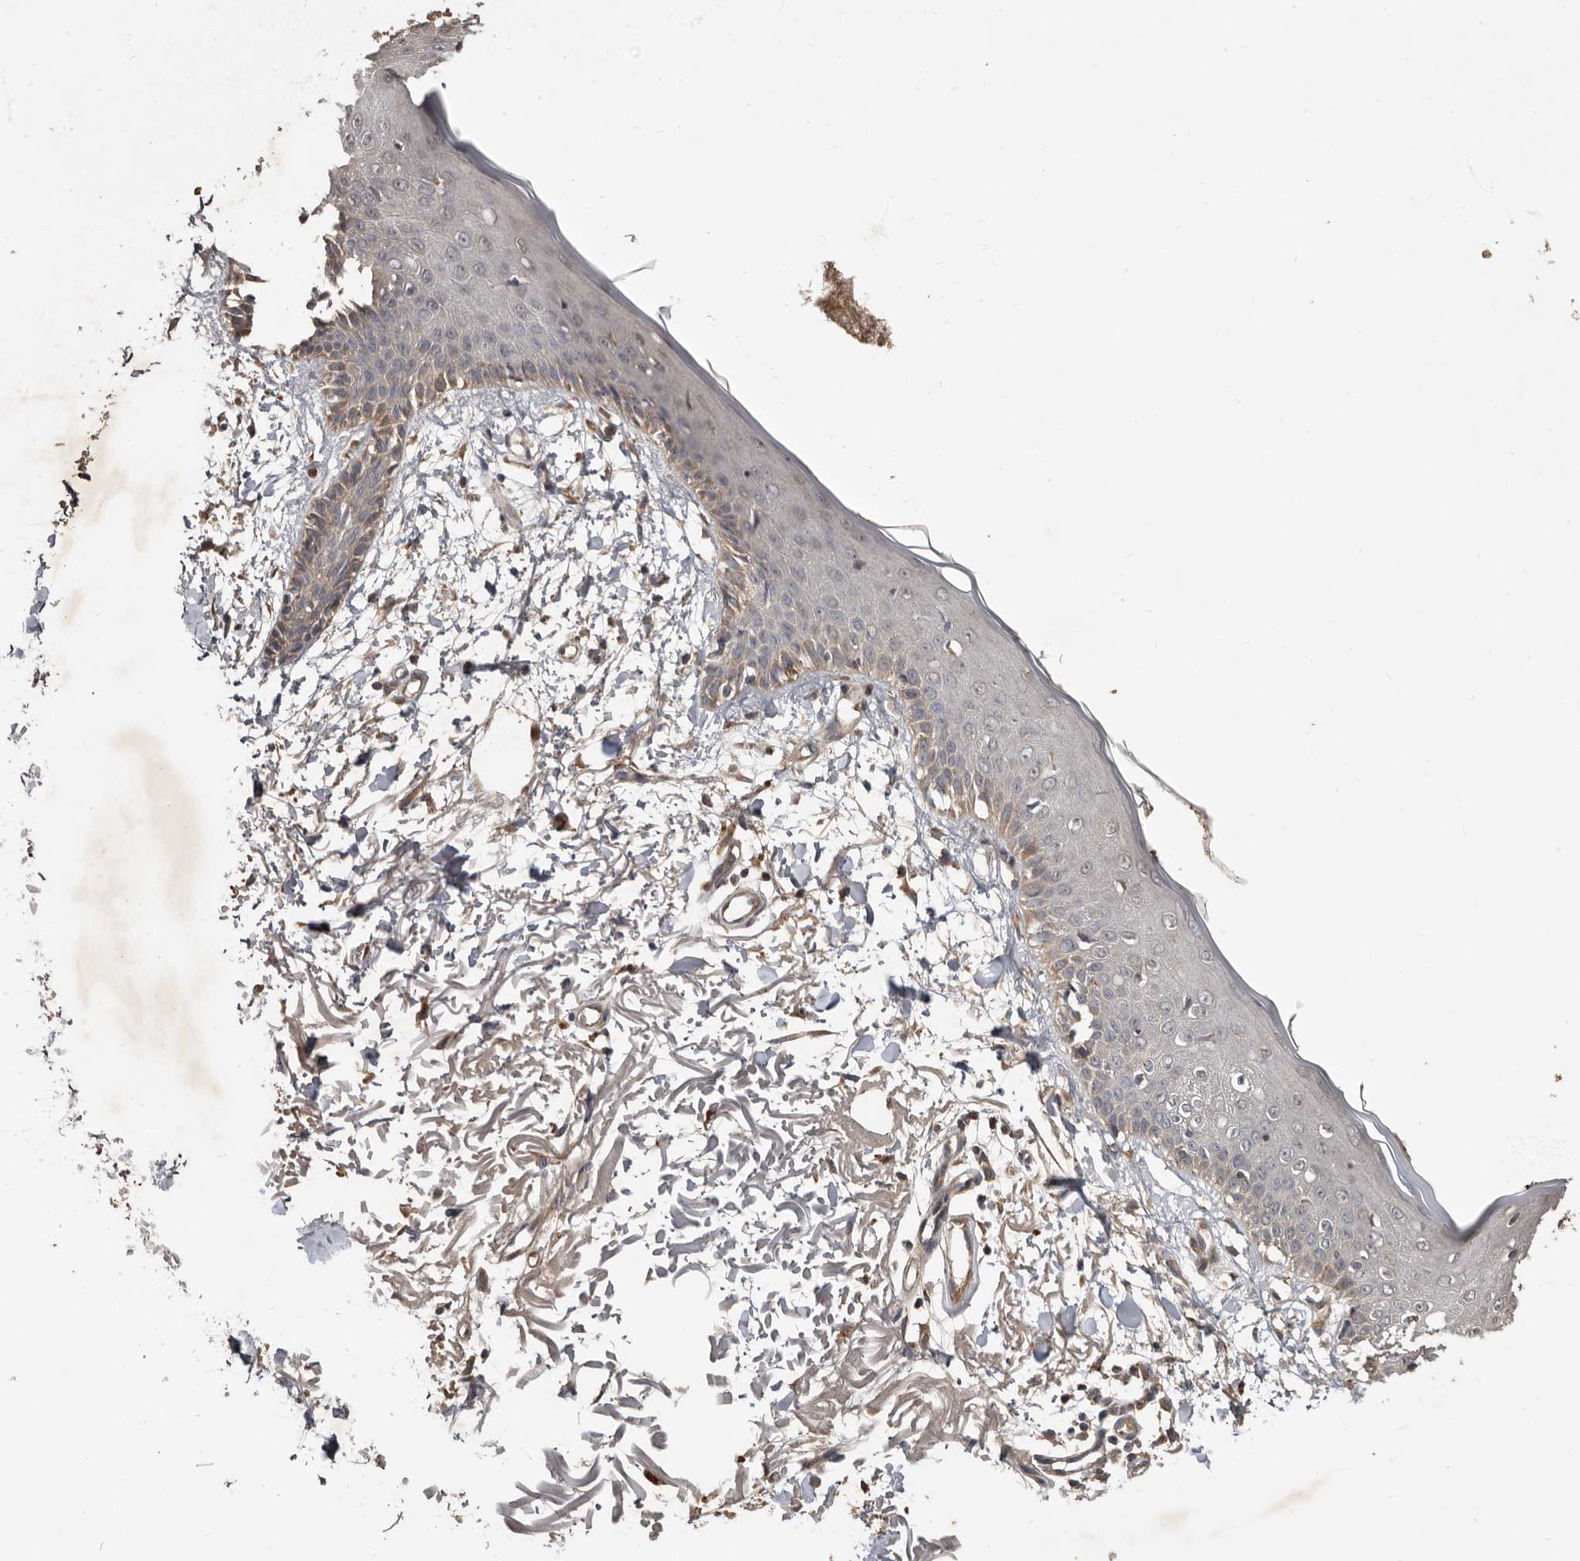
{"staining": {"intensity": "negative", "quantity": "none", "location": "none"}, "tissue": "skin", "cell_type": "Fibroblasts", "image_type": "normal", "snomed": [{"axis": "morphology", "description": "Normal tissue, NOS"}, {"axis": "morphology", "description": "Squamous cell carcinoma, NOS"}, {"axis": "topography", "description": "Skin"}, {"axis": "topography", "description": "Peripheral nerve tissue"}], "caption": "Histopathology image shows no significant protein positivity in fibroblasts of benign skin.", "gene": "KIF26B", "patient": {"sex": "male", "age": 83}}